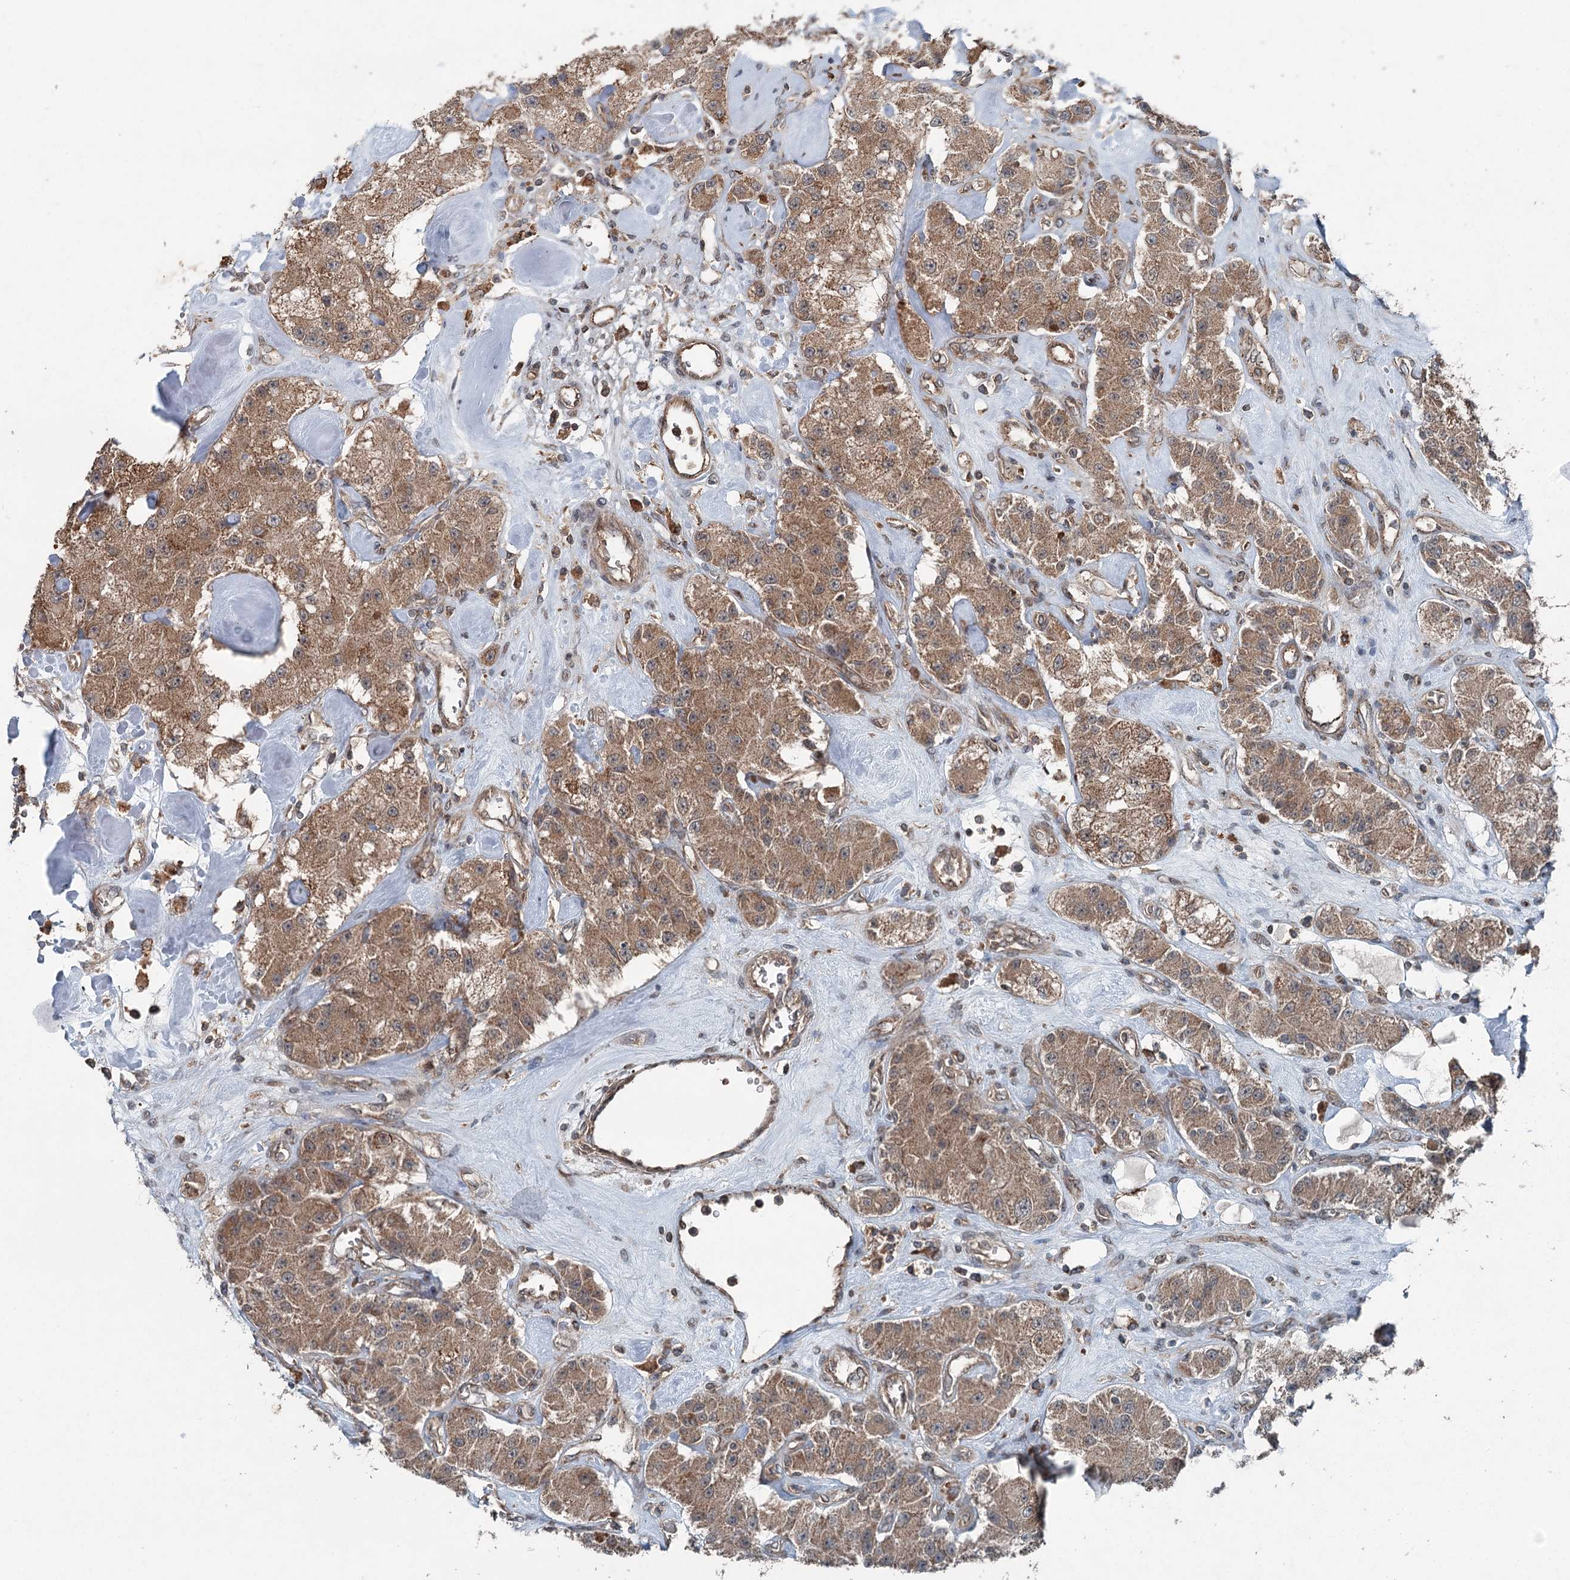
{"staining": {"intensity": "moderate", "quantity": ">75%", "location": "cytoplasmic/membranous"}, "tissue": "carcinoid", "cell_type": "Tumor cells", "image_type": "cancer", "snomed": [{"axis": "morphology", "description": "Carcinoid, malignant, NOS"}, {"axis": "topography", "description": "Pancreas"}], "caption": "Approximately >75% of tumor cells in human carcinoid exhibit moderate cytoplasmic/membranous protein positivity as visualized by brown immunohistochemical staining.", "gene": "SKIC3", "patient": {"sex": "male", "age": 41}}